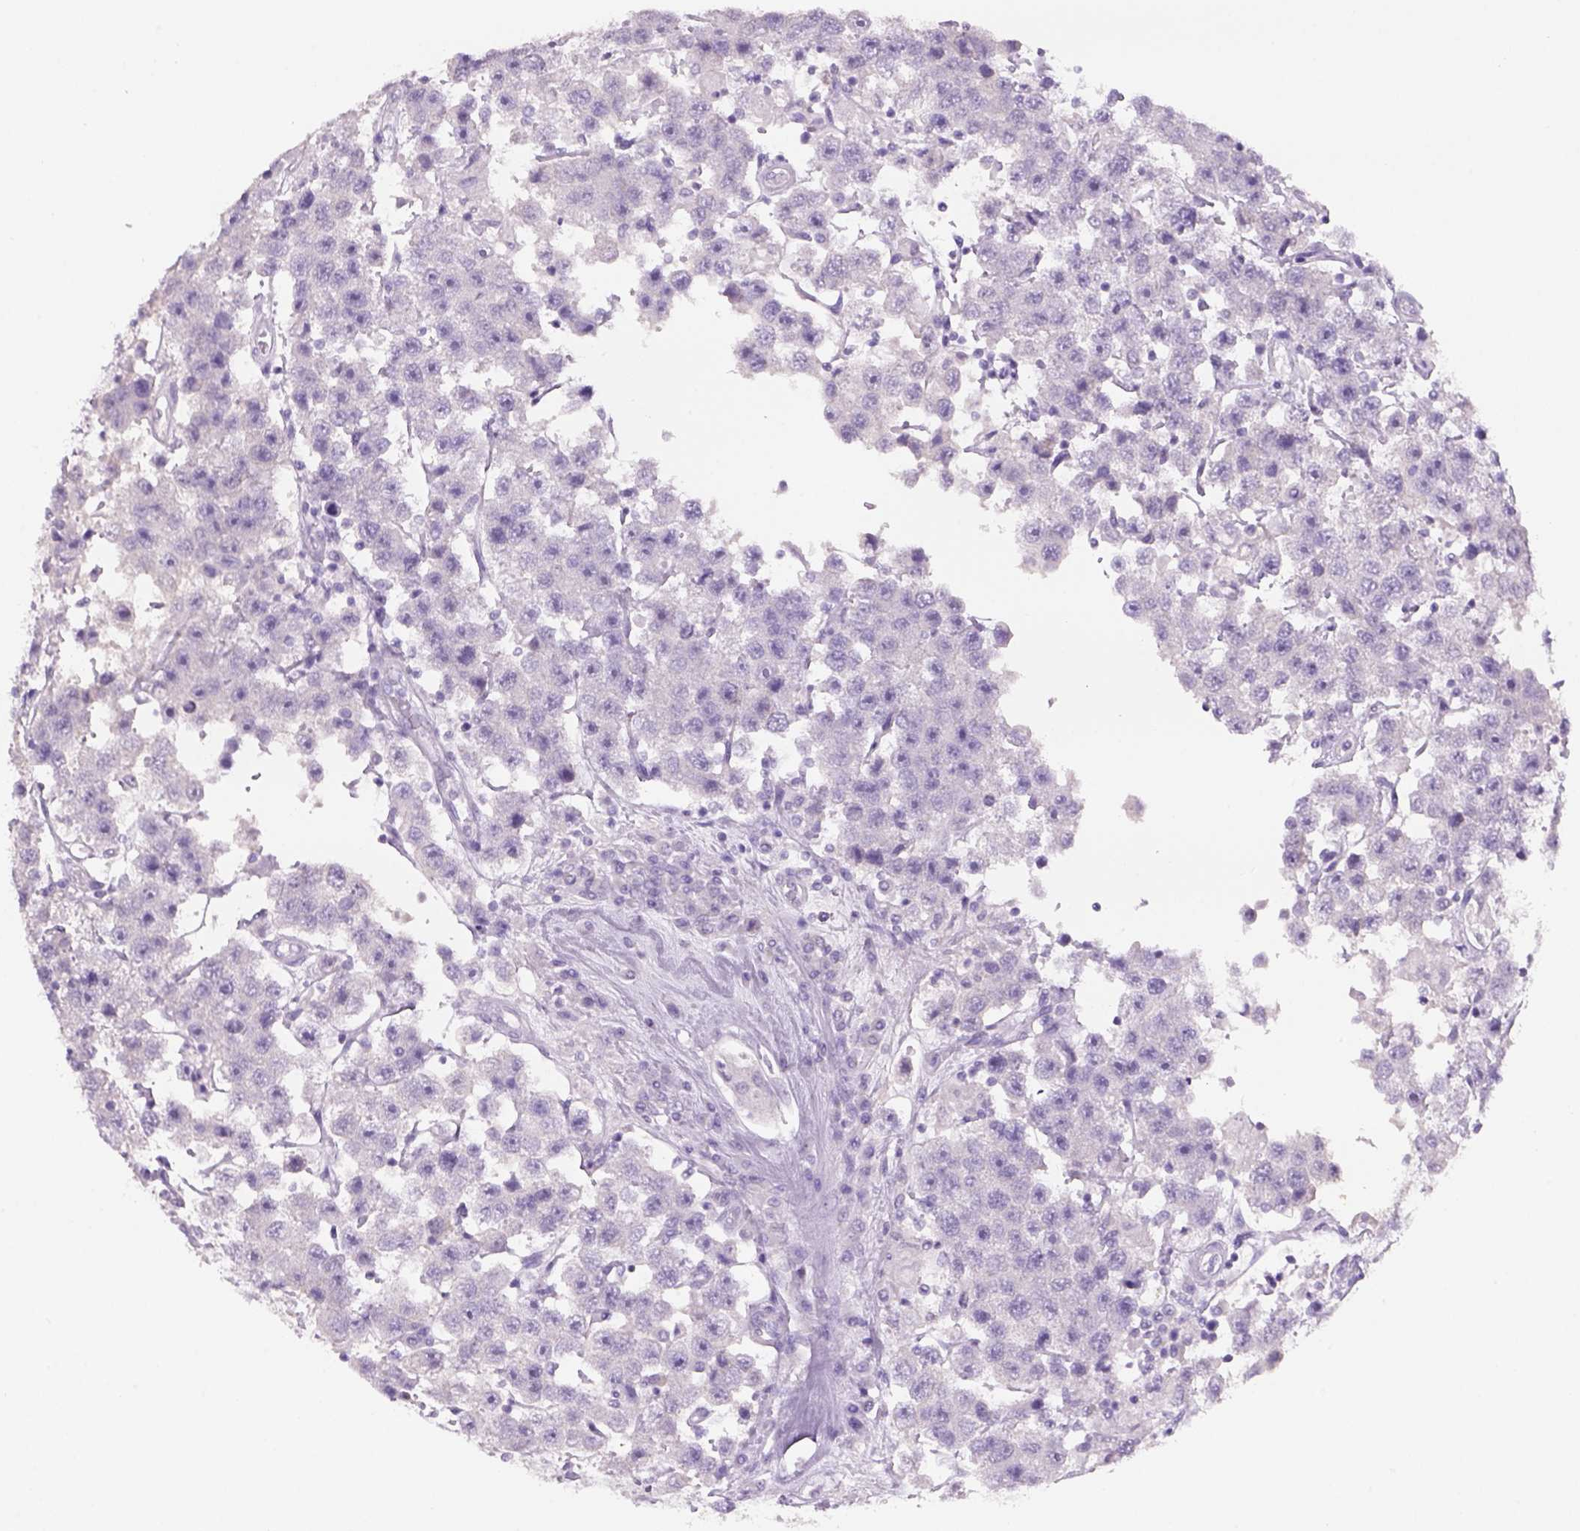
{"staining": {"intensity": "negative", "quantity": "none", "location": "none"}, "tissue": "testis cancer", "cell_type": "Tumor cells", "image_type": "cancer", "snomed": [{"axis": "morphology", "description": "Seminoma, NOS"}, {"axis": "topography", "description": "Testis"}], "caption": "Human testis cancer stained for a protein using IHC demonstrates no positivity in tumor cells.", "gene": "TENM4", "patient": {"sex": "male", "age": 45}}